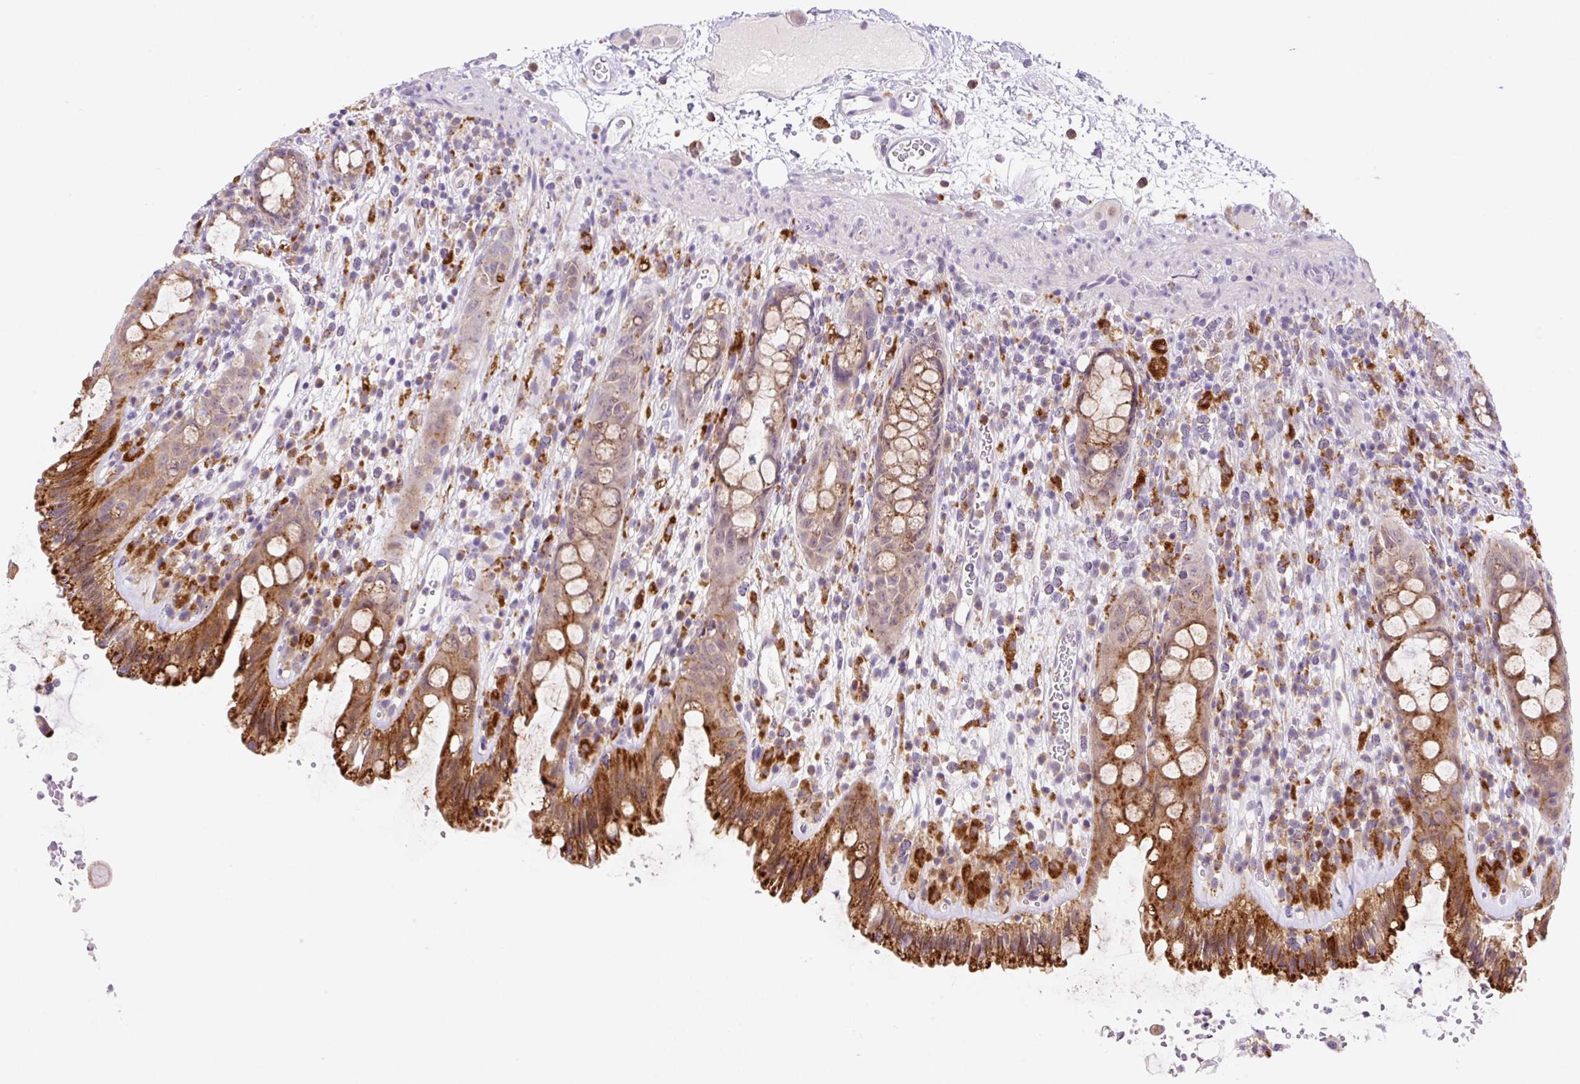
{"staining": {"intensity": "strong", "quantity": "25%-75%", "location": "cytoplasmic/membranous"}, "tissue": "rectum", "cell_type": "Glandular cells", "image_type": "normal", "snomed": [{"axis": "morphology", "description": "Normal tissue, NOS"}, {"axis": "topography", "description": "Rectum"}], "caption": "Normal rectum exhibits strong cytoplasmic/membranous expression in approximately 25%-75% of glandular cells, visualized by immunohistochemistry. (brown staining indicates protein expression, while blue staining denotes nuclei).", "gene": "CEBPZOS", "patient": {"sex": "female", "age": 57}}